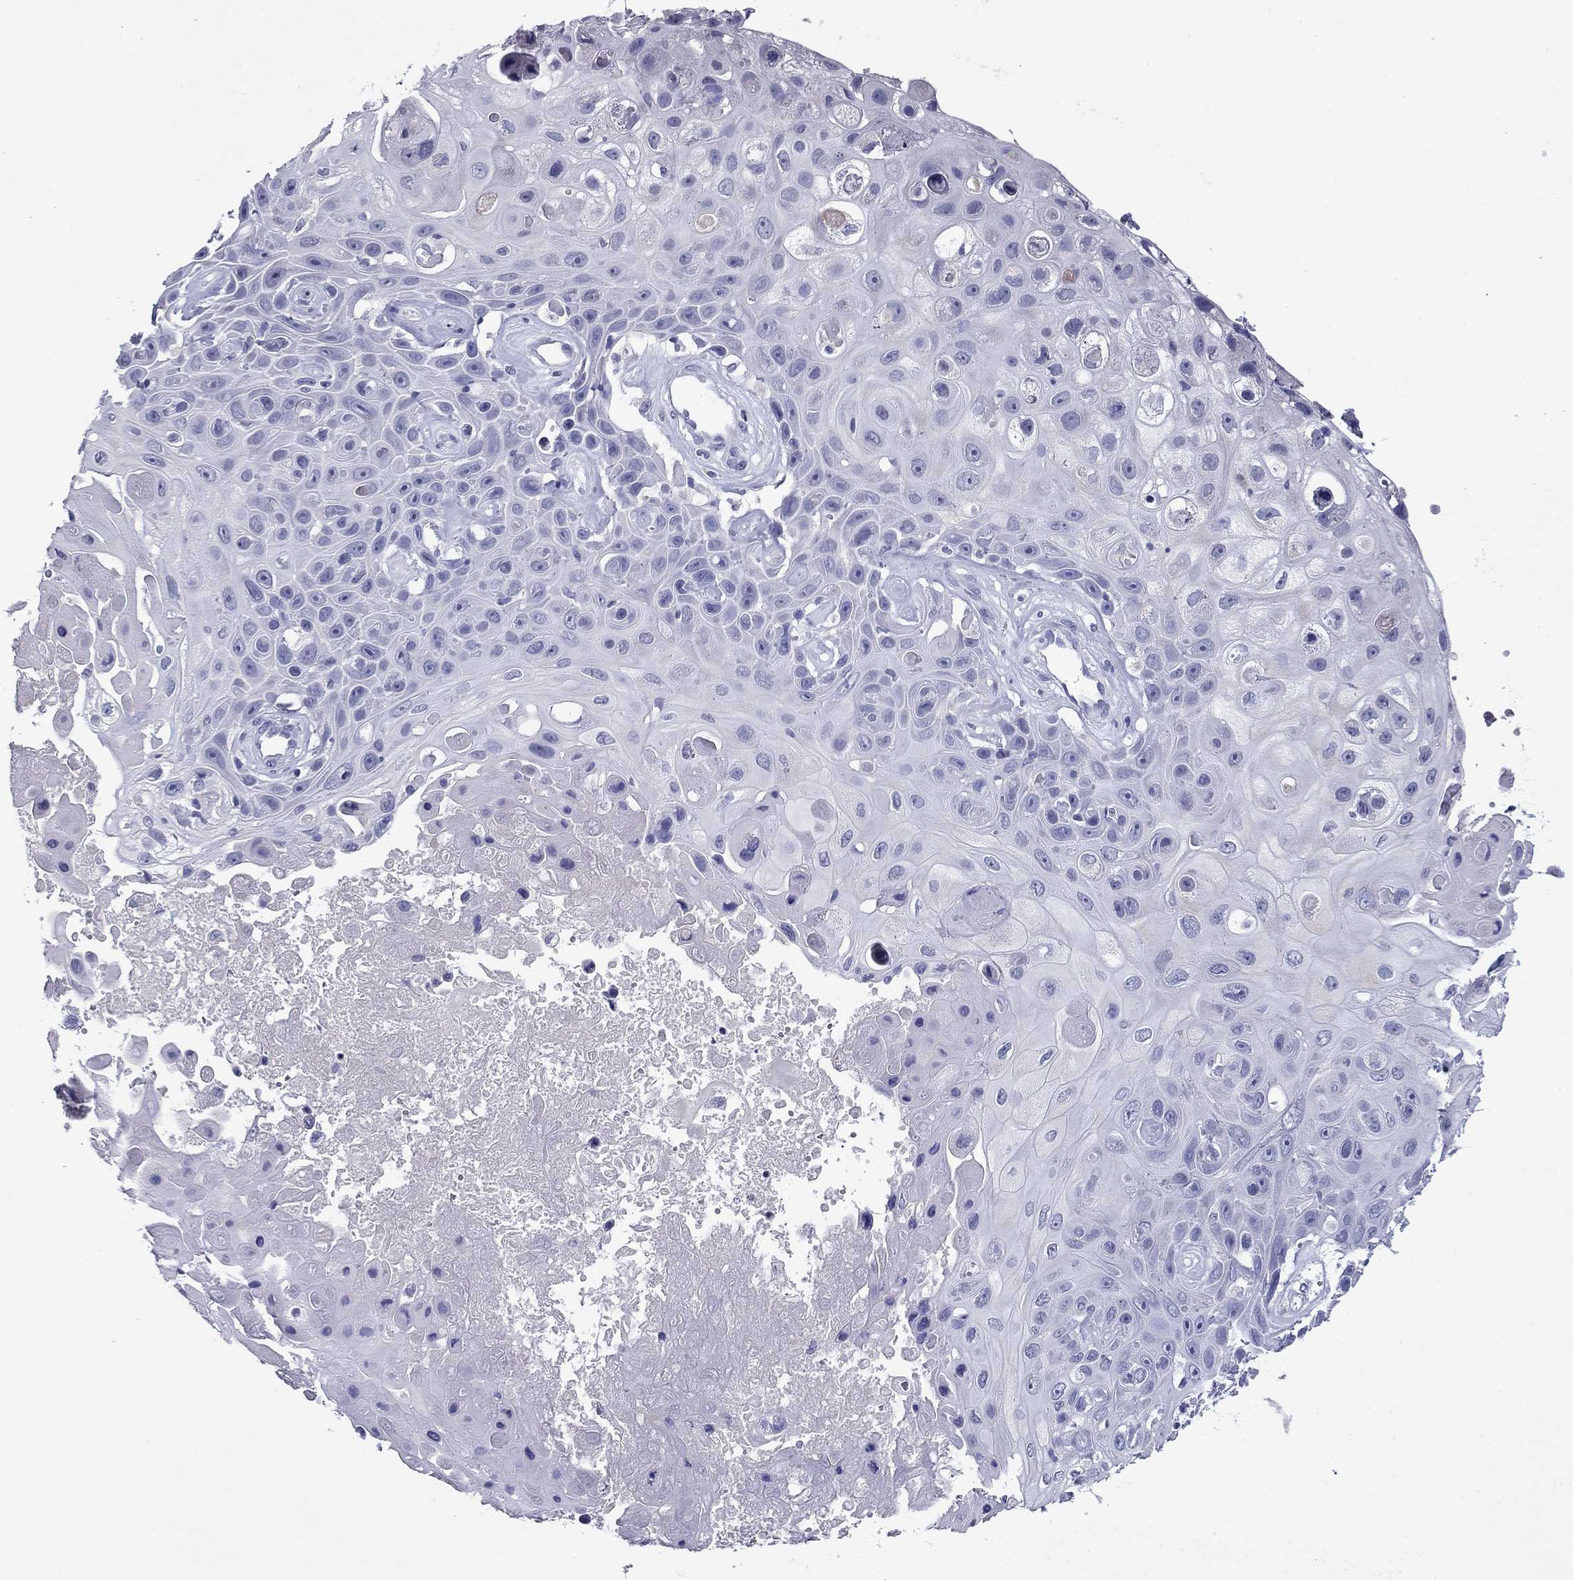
{"staining": {"intensity": "negative", "quantity": "none", "location": "none"}, "tissue": "skin cancer", "cell_type": "Tumor cells", "image_type": "cancer", "snomed": [{"axis": "morphology", "description": "Squamous cell carcinoma, NOS"}, {"axis": "topography", "description": "Skin"}], "caption": "Human skin squamous cell carcinoma stained for a protein using immunohistochemistry (IHC) shows no staining in tumor cells.", "gene": "CFAP119", "patient": {"sex": "male", "age": 82}}